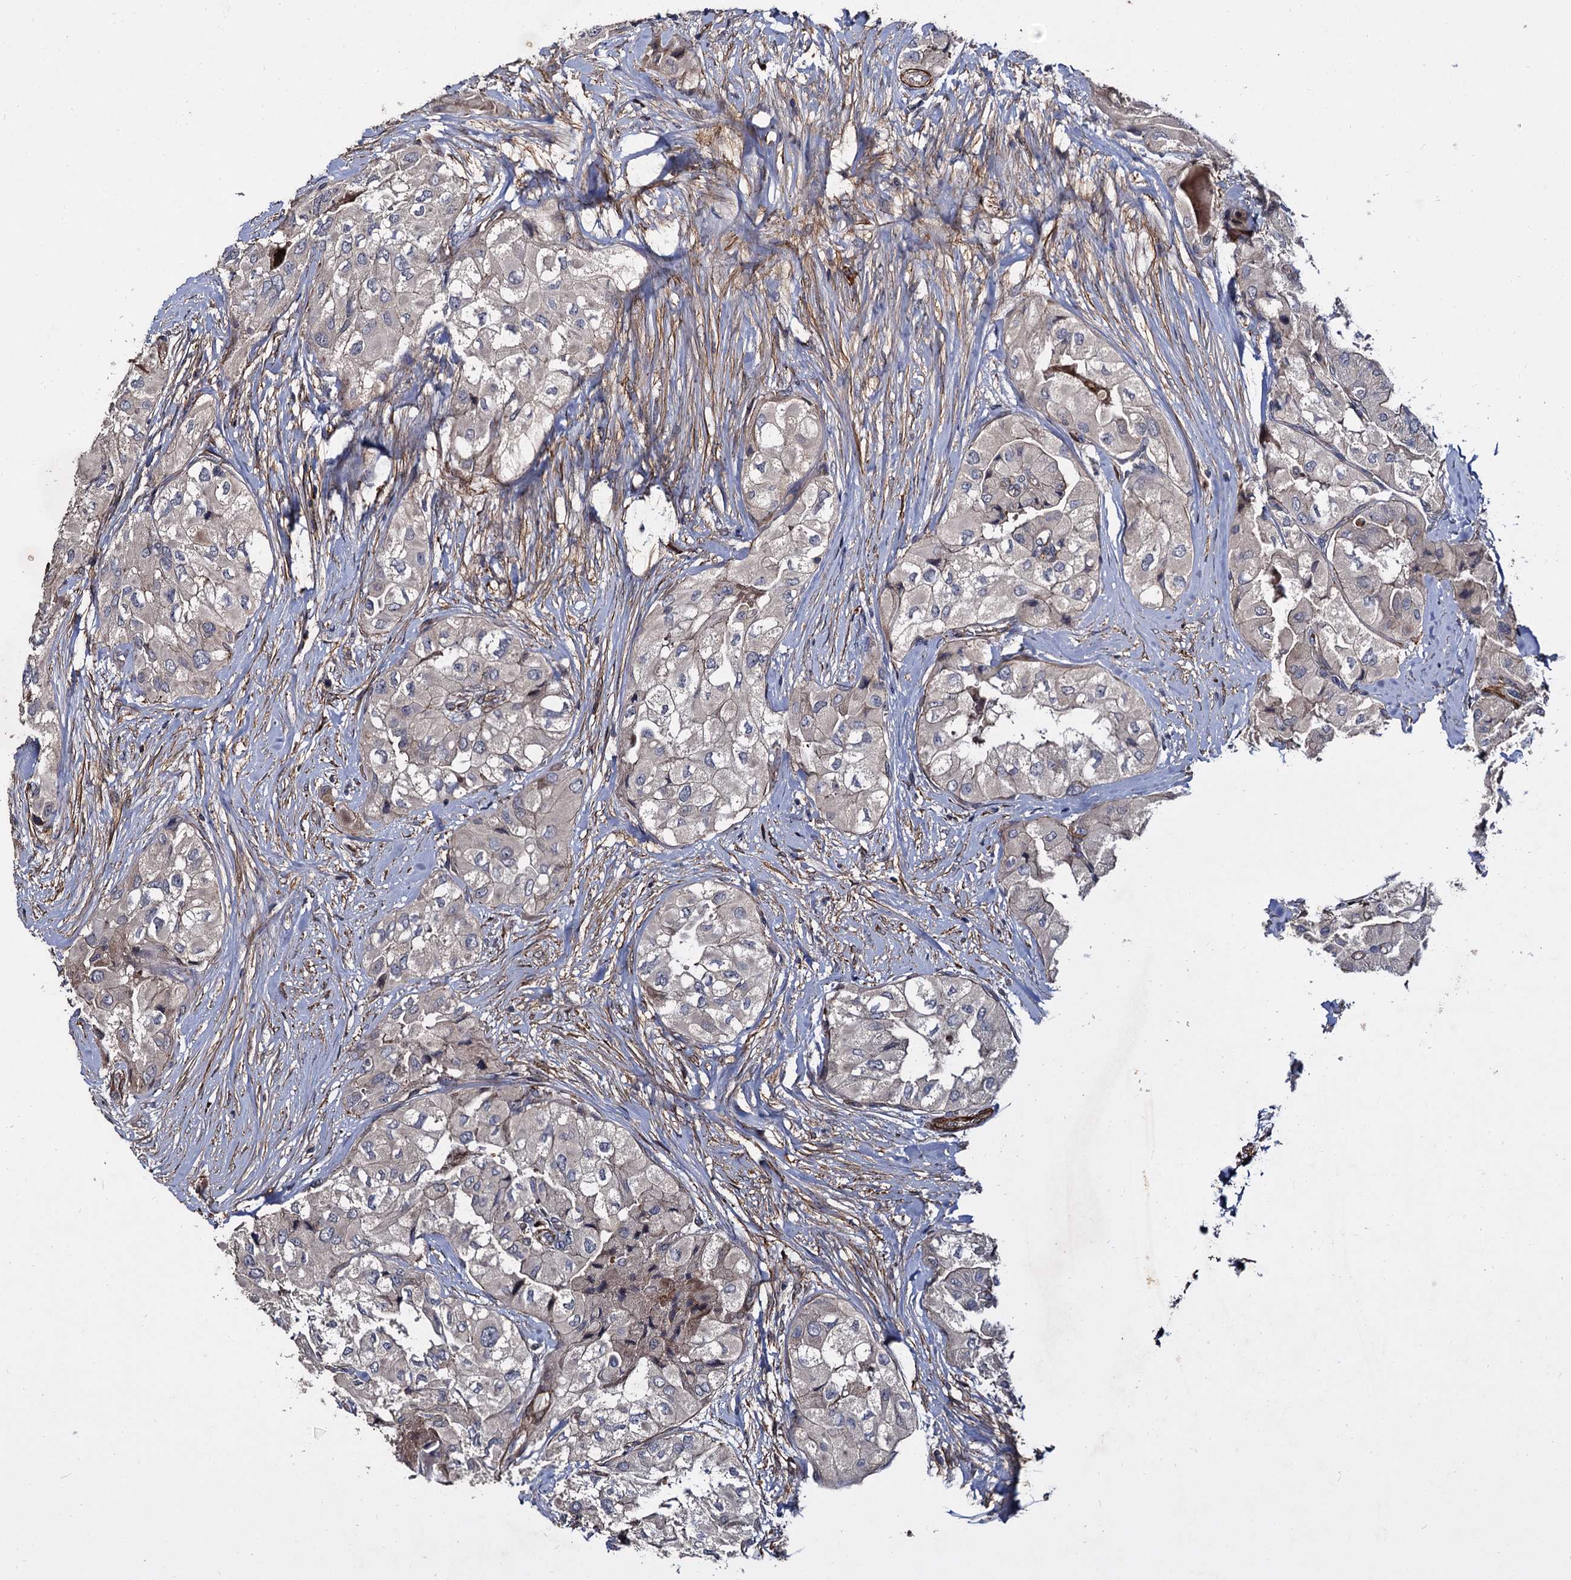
{"staining": {"intensity": "negative", "quantity": "none", "location": "none"}, "tissue": "thyroid cancer", "cell_type": "Tumor cells", "image_type": "cancer", "snomed": [{"axis": "morphology", "description": "Papillary adenocarcinoma, NOS"}, {"axis": "topography", "description": "Thyroid gland"}], "caption": "Tumor cells show no significant staining in thyroid cancer.", "gene": "ISM2", "patient": {"sex": "female", "age": 59}}